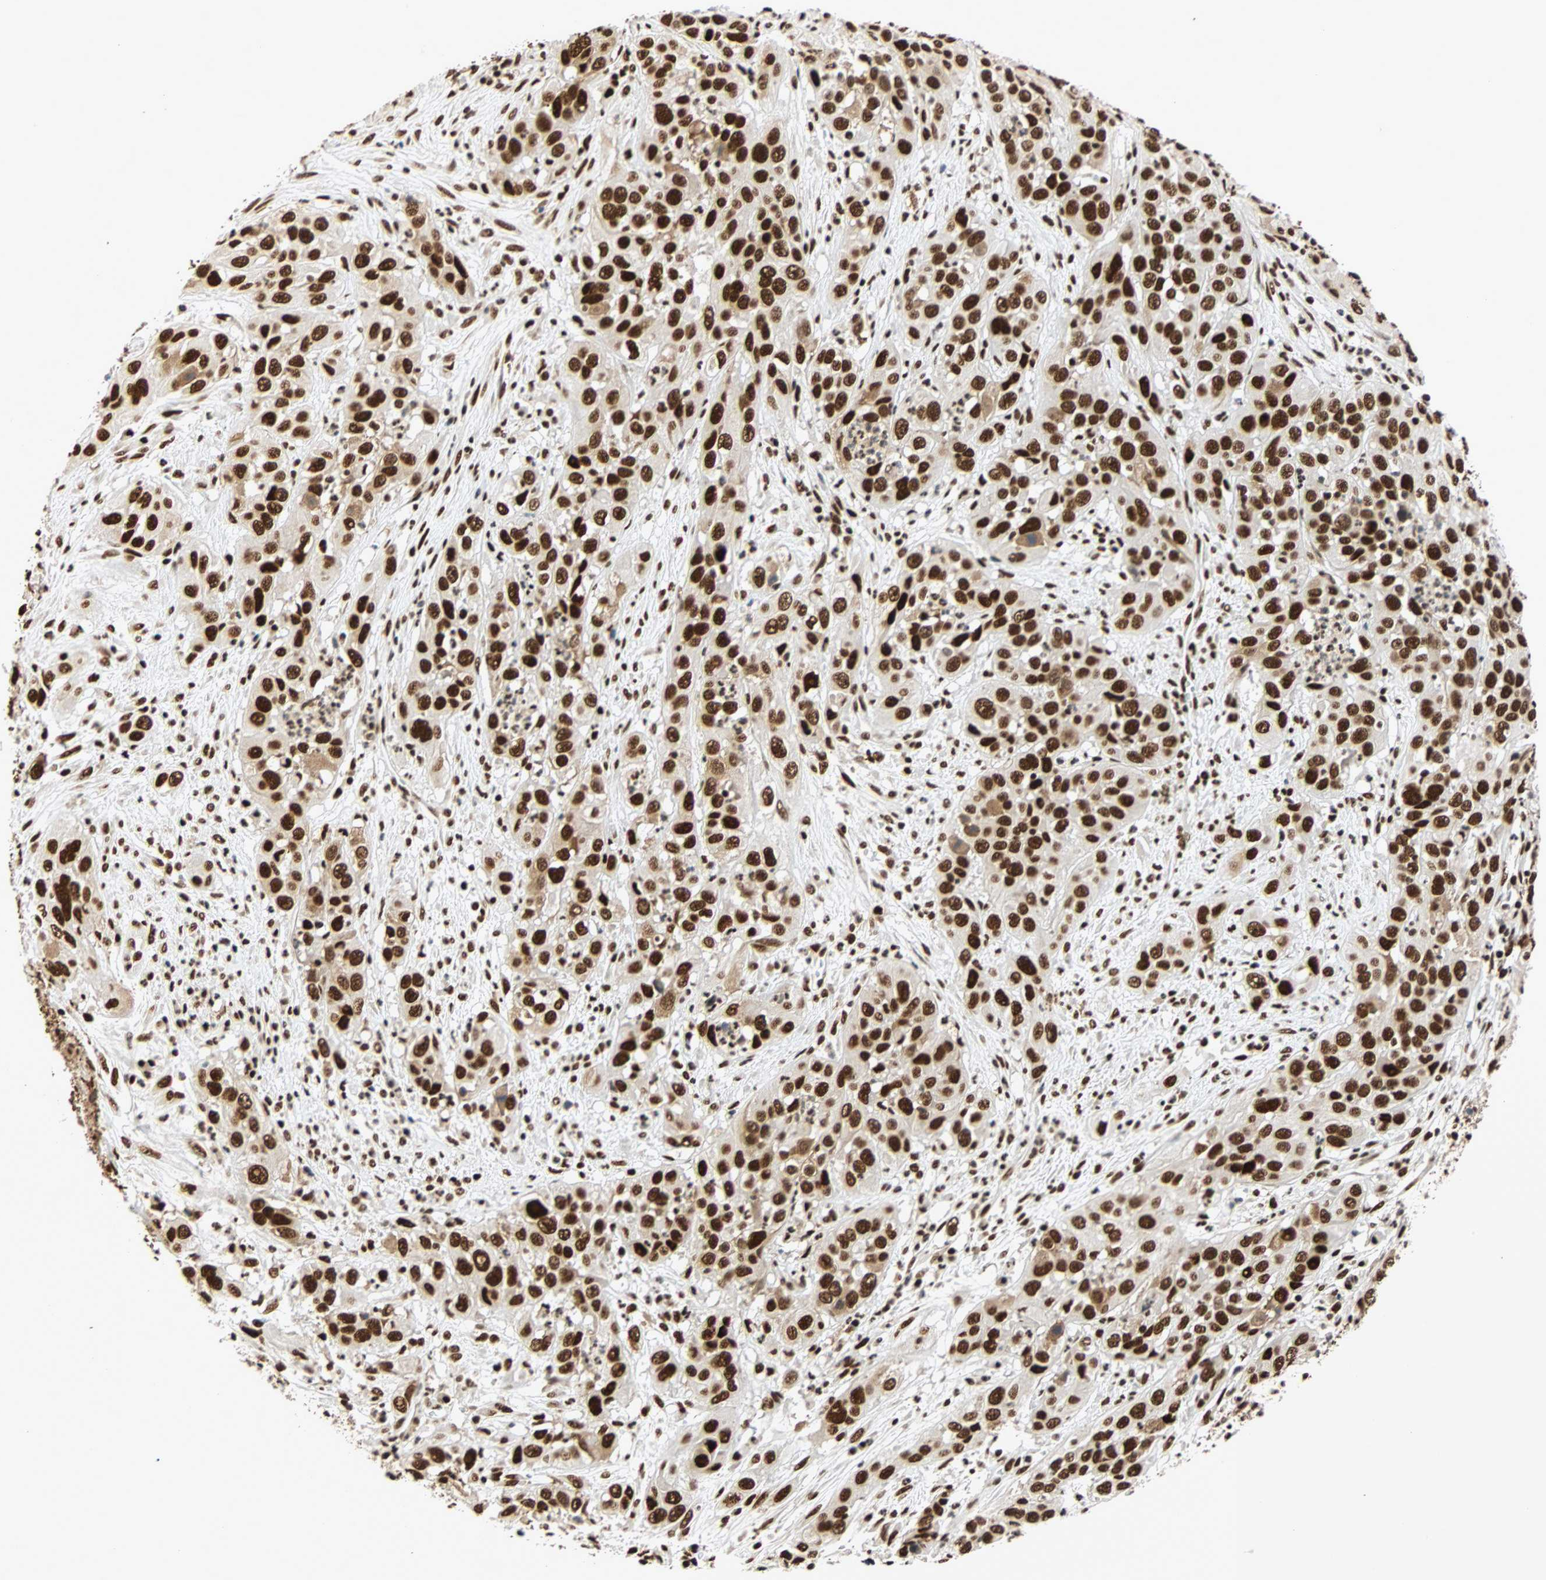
{"staining": {"intensity": "strong", "quantity": ">75%", "location": "nuclear"}, "tissue": "cervical cancer", "cell_type": "Tumor cells", "image_type": "cancer", "snomed": [{"axis": "morphology", "description": "Squamous cell carcinoma, NOS"}, {"axis": "topography", "description": "Cervix"}], "caption": "Cervical squamous cell carcinoma stained for a protein (brown) demonstrates strong nuclear positive positivity in about >75% of tumor cells.", "gene": "CDK12", "patient": {"sex": "female", "age": 32}}